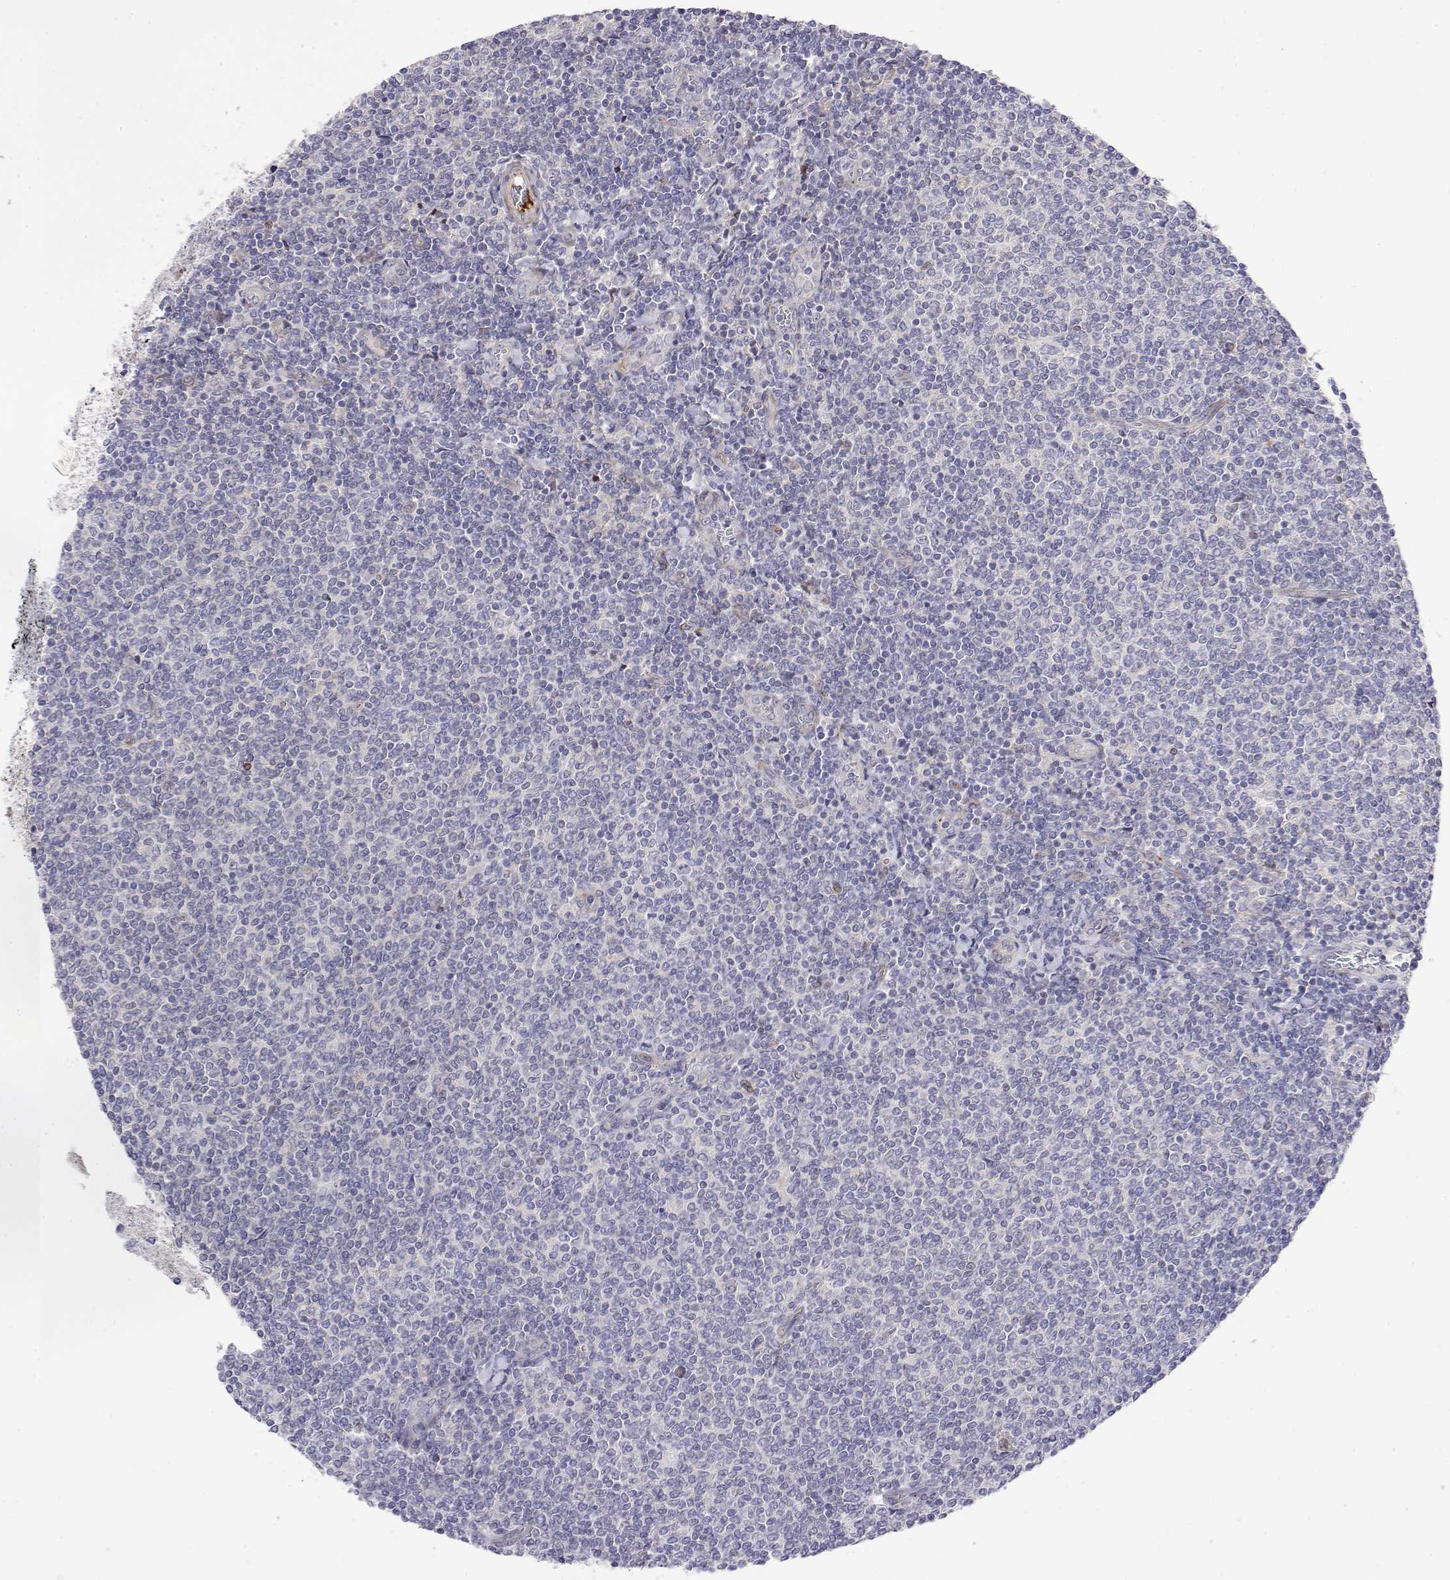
{"staining": {"intensity": "negative", "quantity": "none", "location": "none"}, "tissue": "lymphoma", "cell_type": "Tumor cells", "image_type": "cancer", "snomed": [{"axis": "morphology", "description": "Malignant lymphoma, non-Hodgkin's type, Low grade"}, {"axis": "topography", "description": "Lymph node"}], "caption": "Tumor cells are negative for protein expression in human lymphoma.", "gene": "GGACT", "patient": {"sex": "male", "age": 52}}